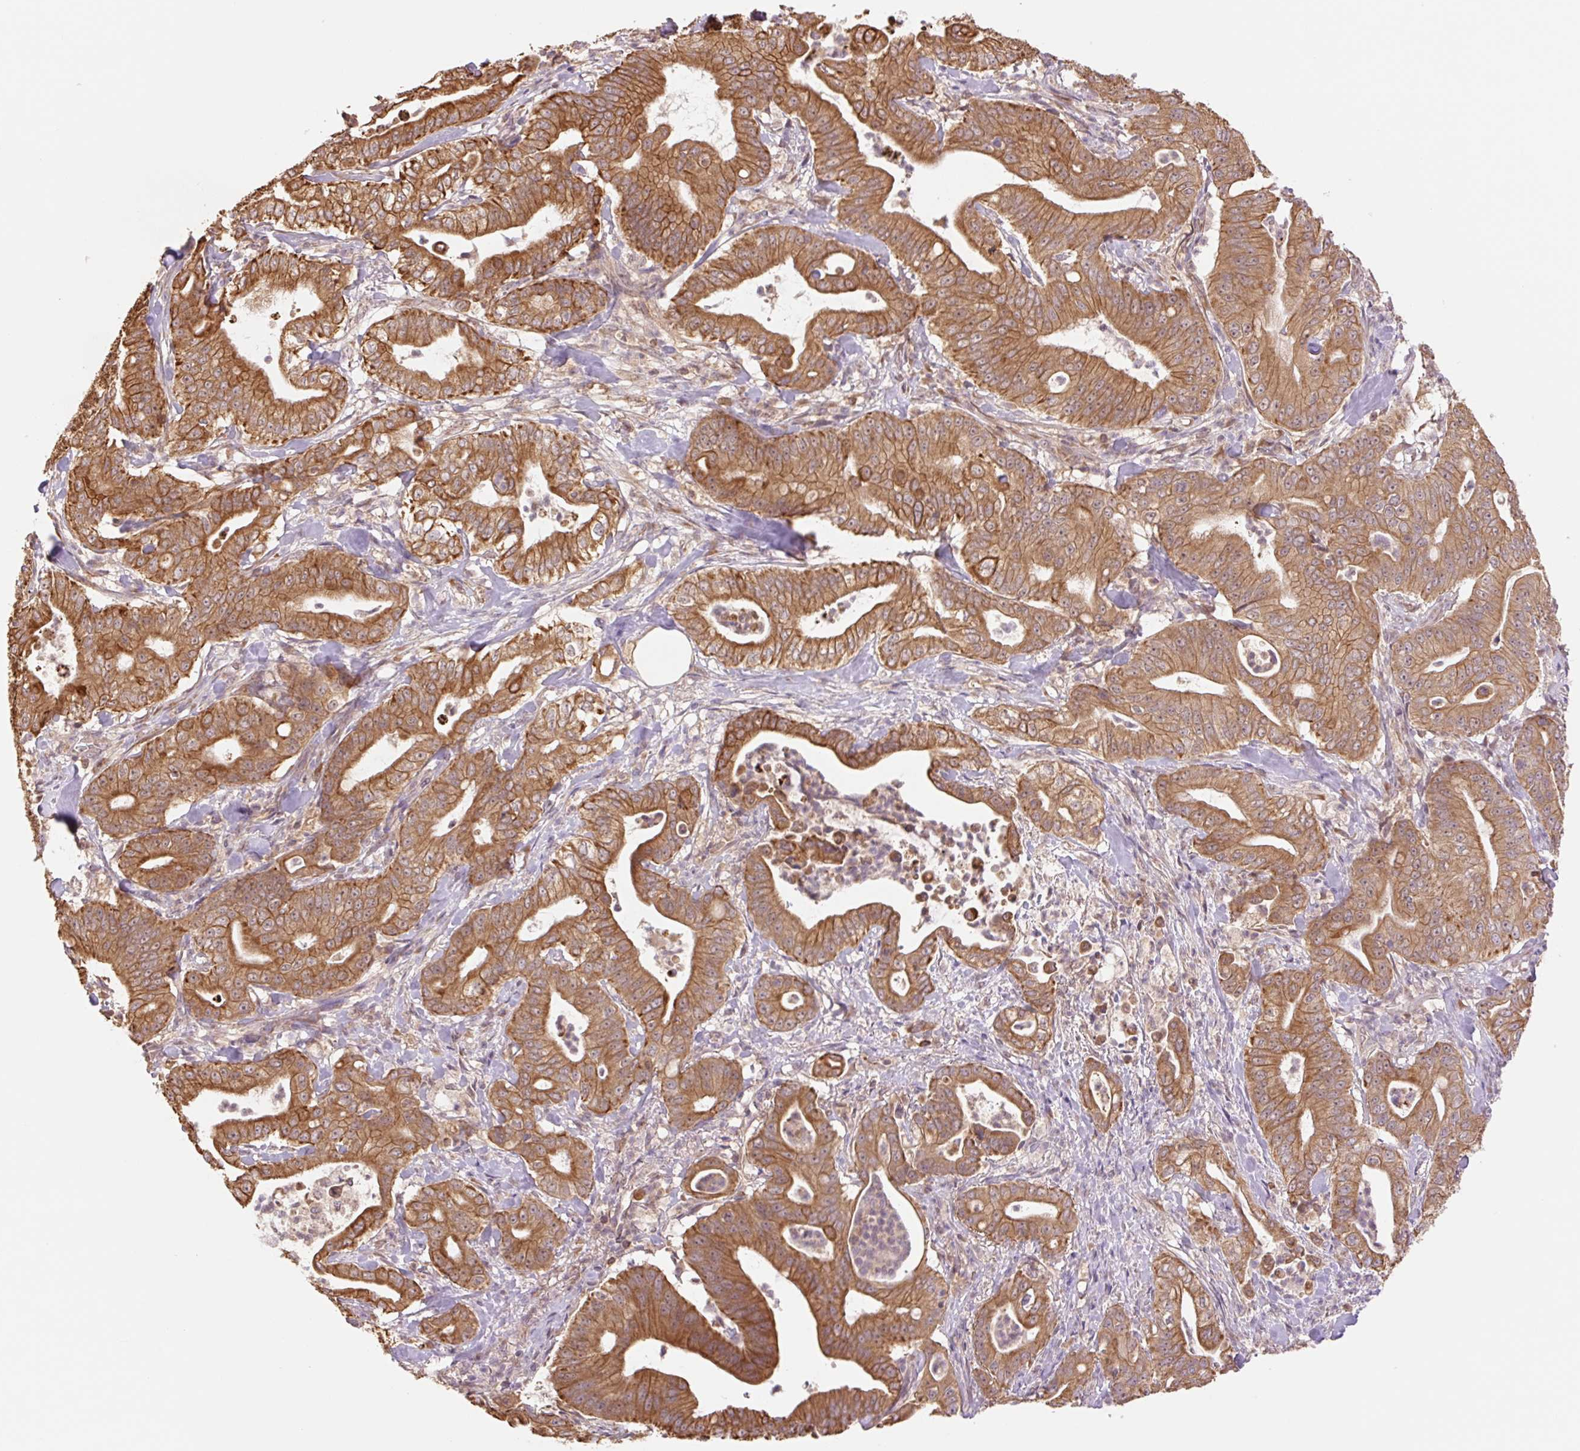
{"staining": {"intensity": "moderate", "quantity": ">75%", "location": "cytoplasmic/membranous"}, "tissue": "pancreatic cancer", "cell_type": "Tumor cells", "image_type": "cancer", "snomed": [{"axis": "morphology", "description": "Adenocarcinoma, NOS"}, {"axis": "topography", "description": "Pancreas"}], "caption": "Immunohistochemistry (IHC) of human adenocarcinoma (pancreatic) exhibits medium levels of moderate cytoplasmic/membranous expression in approximately >75% of tumor cells.", "gene": "YJU2B", "patient": {"sex": "male", "age": 71}}